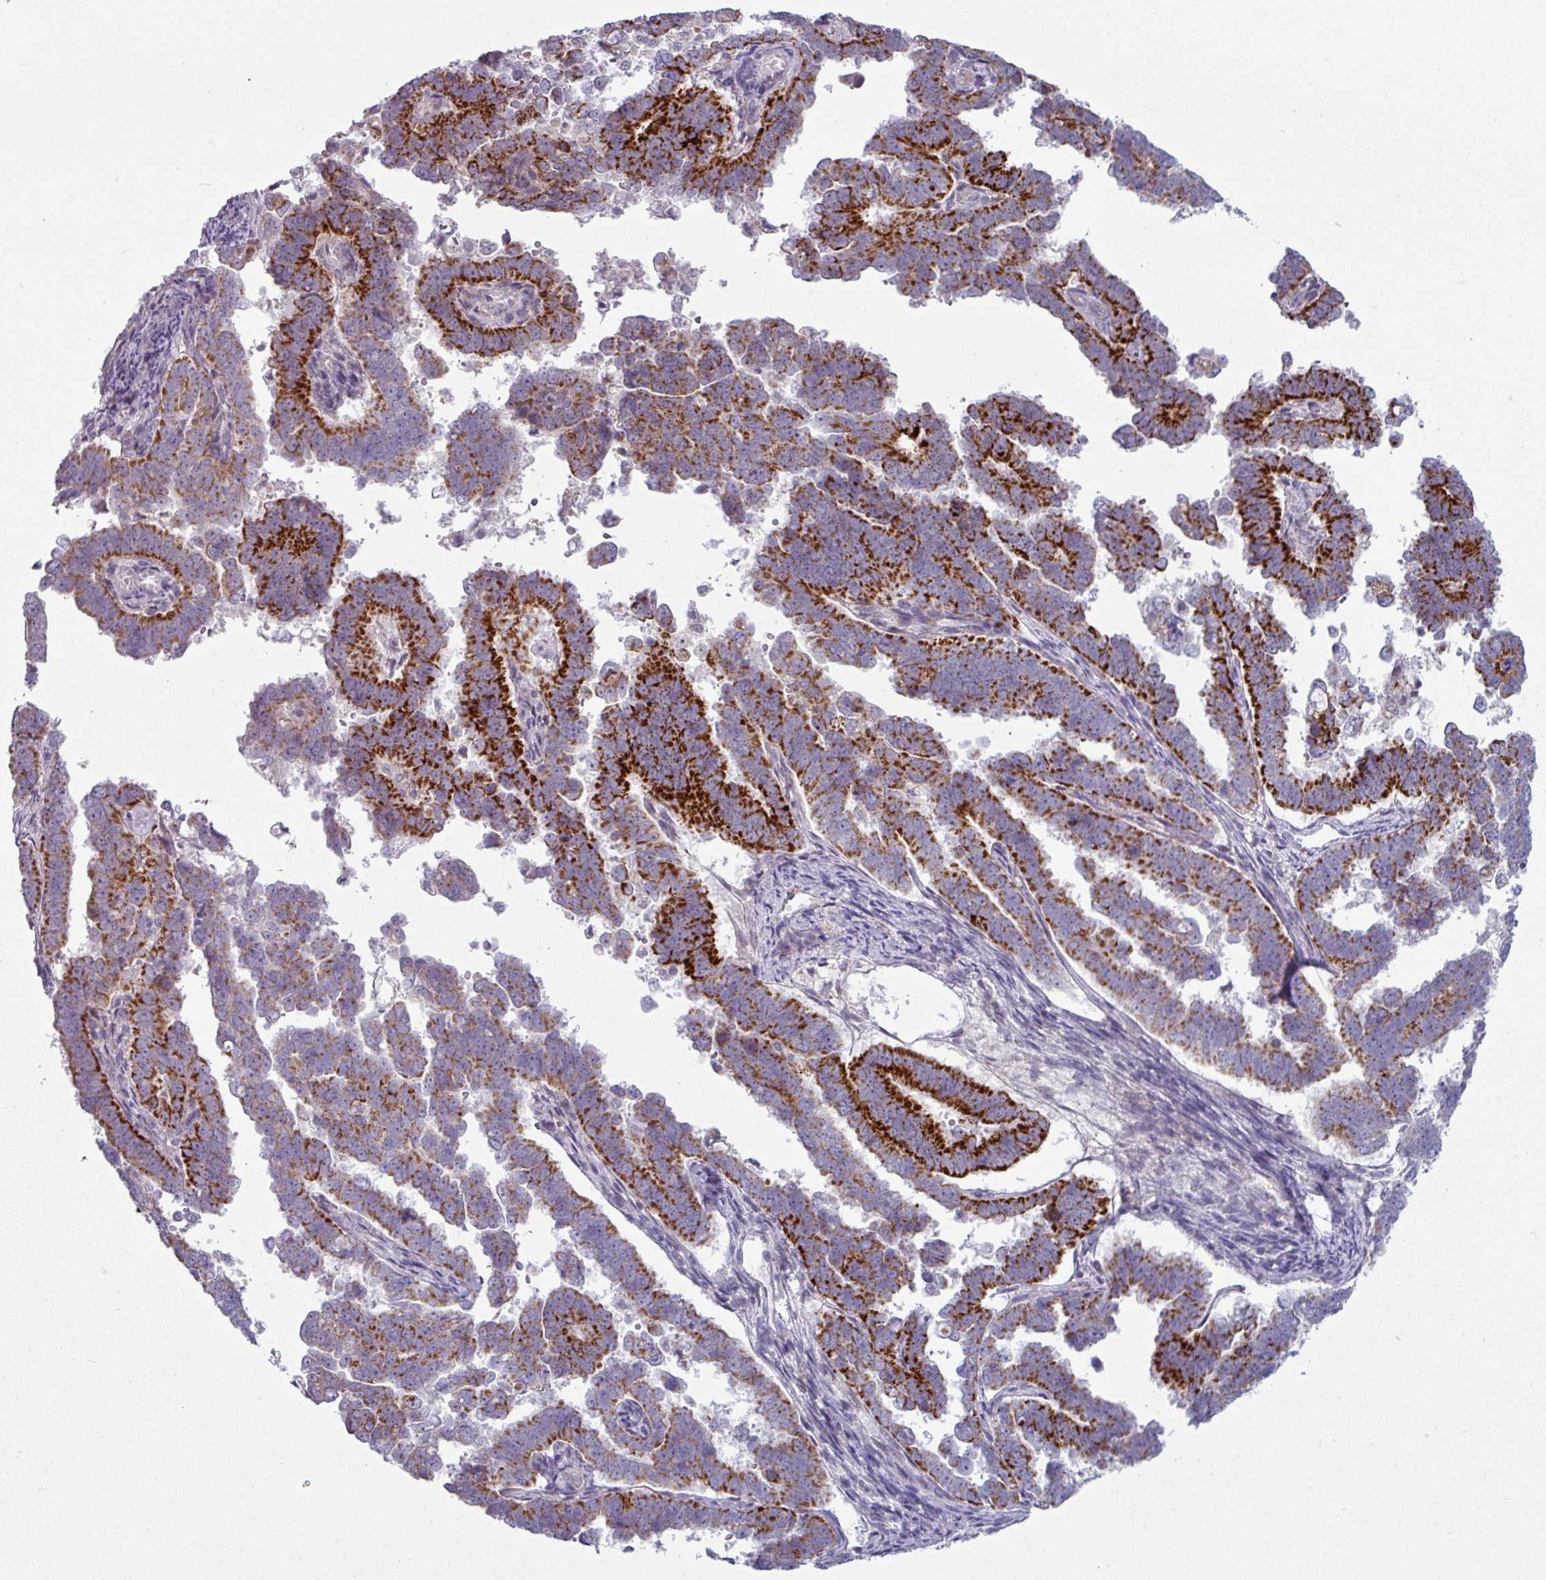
{"staining": {"intensity": "strong", "quantity": ">75%", "location": "cytoplasmic/membranous"}, "tissue": "endometrial cancer", "cell_type": "Tumor cells", "image_type": "cancer", "snomed": [{"axis": "morphology", "description": "Adenocarcinoma, NOS"}, {"axis": "topography", "description": "Endometrium"}], "caption": "Endometrial adenocarcinoma was stained to show a protein in brown. There is high levels of strong cytoplasmic/membranous positivity in about >75% of tumor cells.", "gene": "ZNF615", "patient": {"sex": "female", "age": 75}}